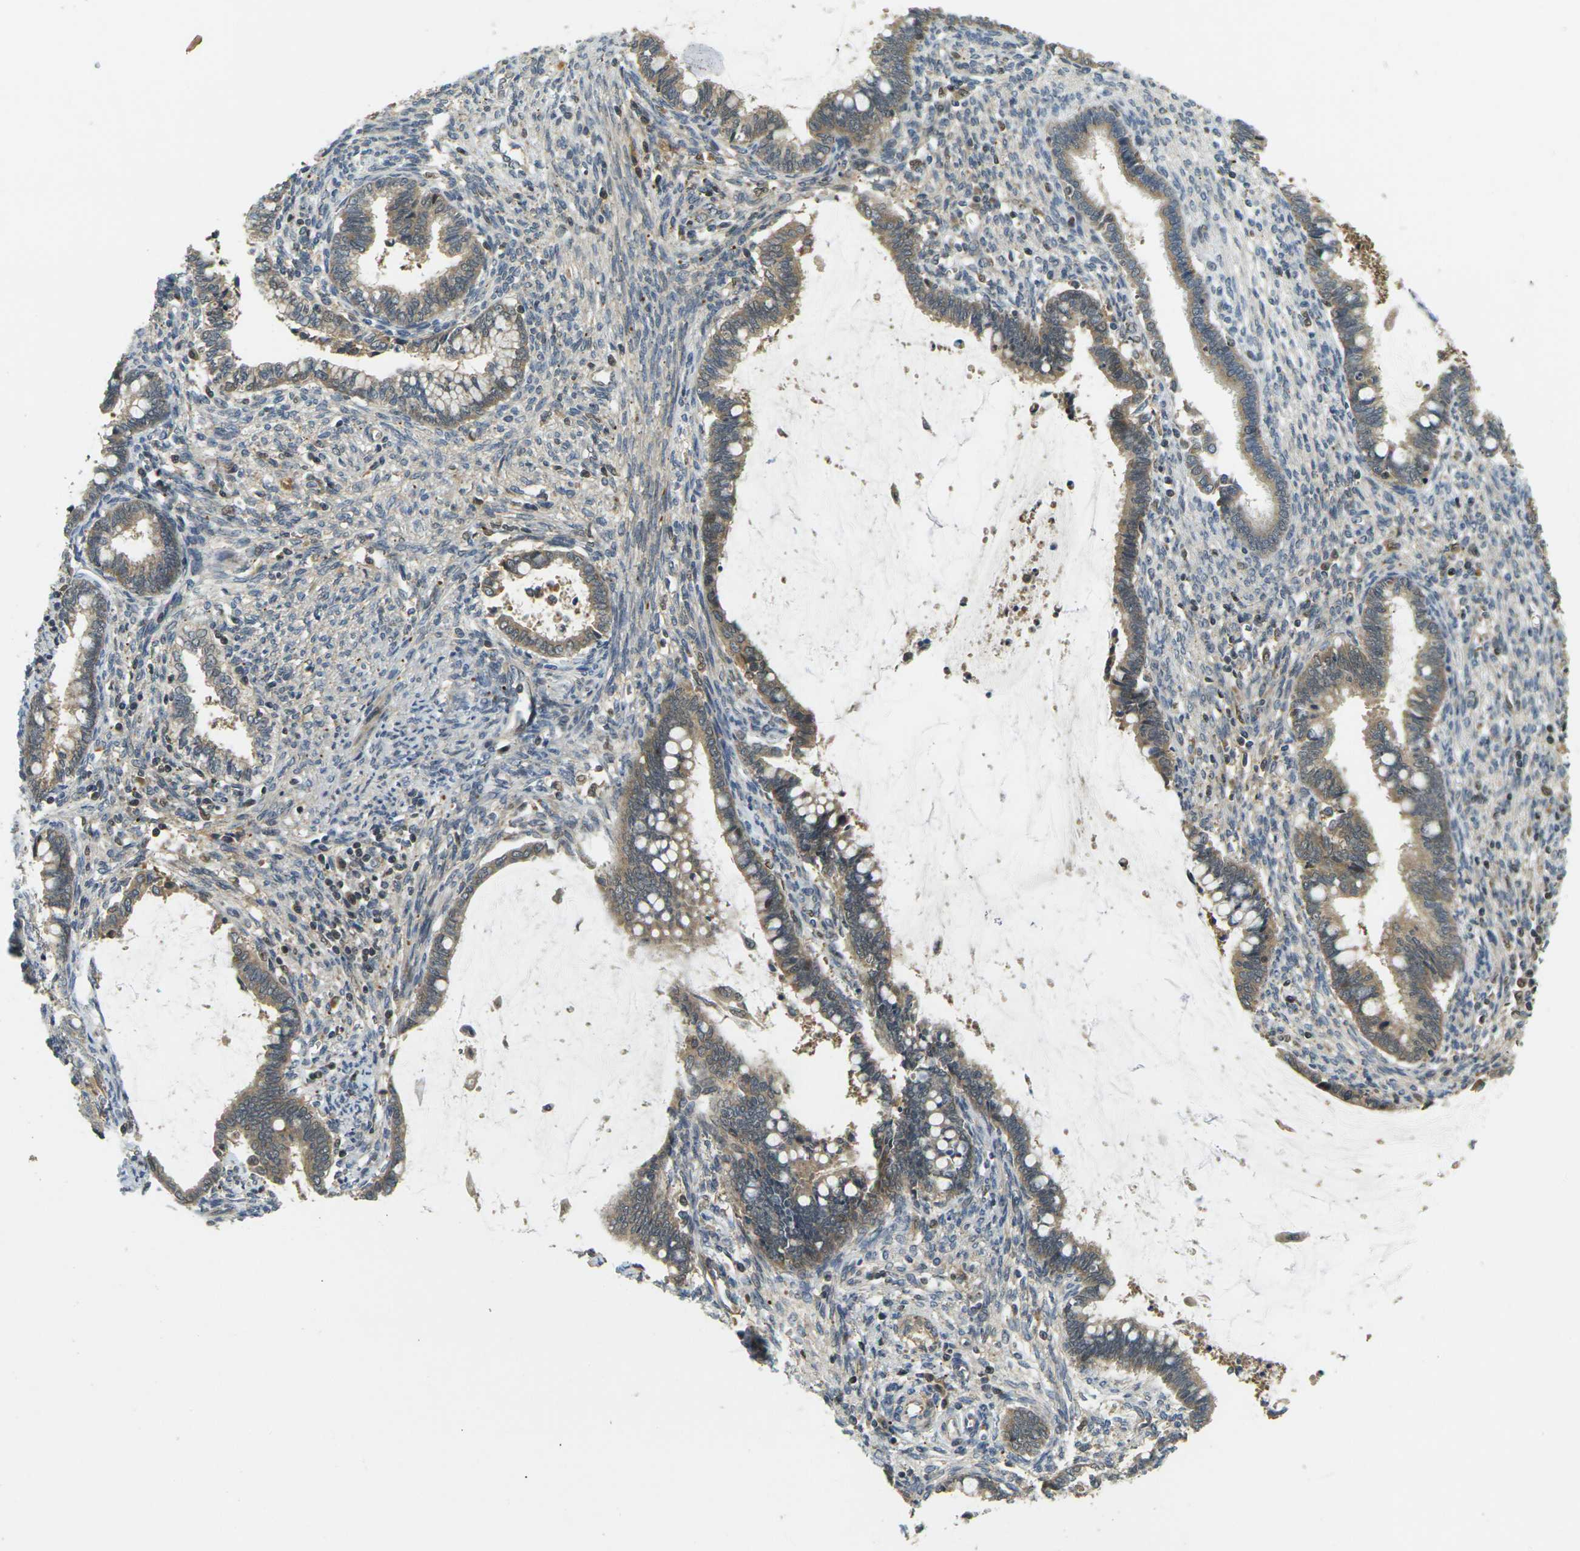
{"staining": {"intensity": "moderate", "quantity": ">75%", "location": "cytoplasmic/membranous"}, "tissue": "cervical cancer", "cell_type": "Tumor cells", "image_type": "cancer", "snomed": [{"axis": "morphology", "description": "Adenocarcinoma, NOS"}, {"axis": "topography", "description": "Cervix"}], "caption": "Adenocarcinoma (cervical) was stained to show a protein in brown. There is medium levels of moderate cytoplasmic/membranous positivity in about >75% of tumor cells.", "gene": "KLHL8", "patient": {"sex": "female", "age": 44}}